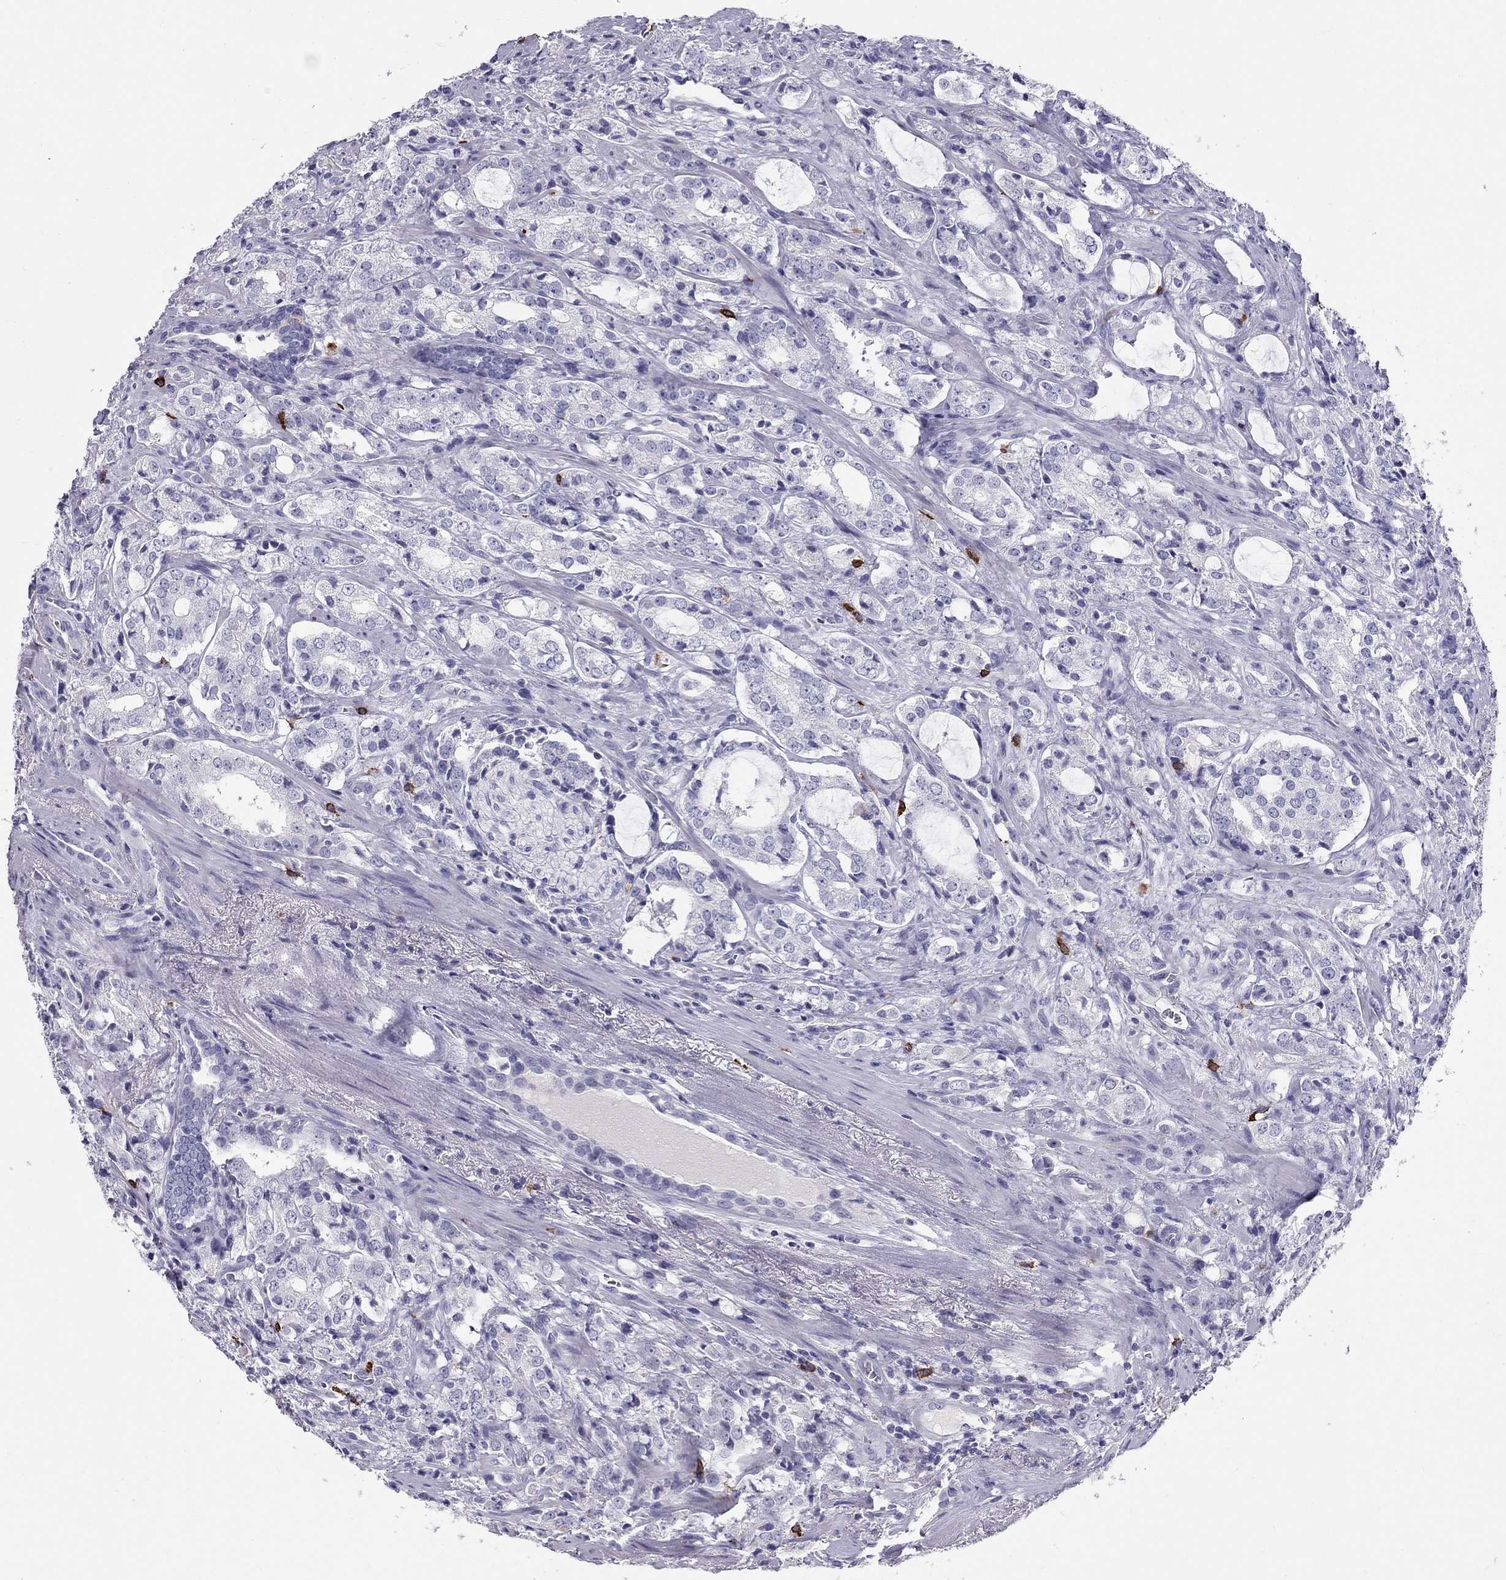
{"staining": {"intensity": "negative", "quantity": "none", "location": "none"}, "tissue": "prostate cancer", "cell_type": "Tumor cells", "image_type": "cancer", "snomed": [{"axis": "morphology", "description": "Adenocarcinoma, NOS"}, {"axis": "topography", "description": "Prostate"}], "caption": "Tumor cells show no significant positivity in adenocarcinoma (prostate). (DAB immunohistochemistry (IHC) visualized using brightfield microscopy, high magnification).", "gene": "IL17REL", "patient": {"sex": "male", "age": 66}}